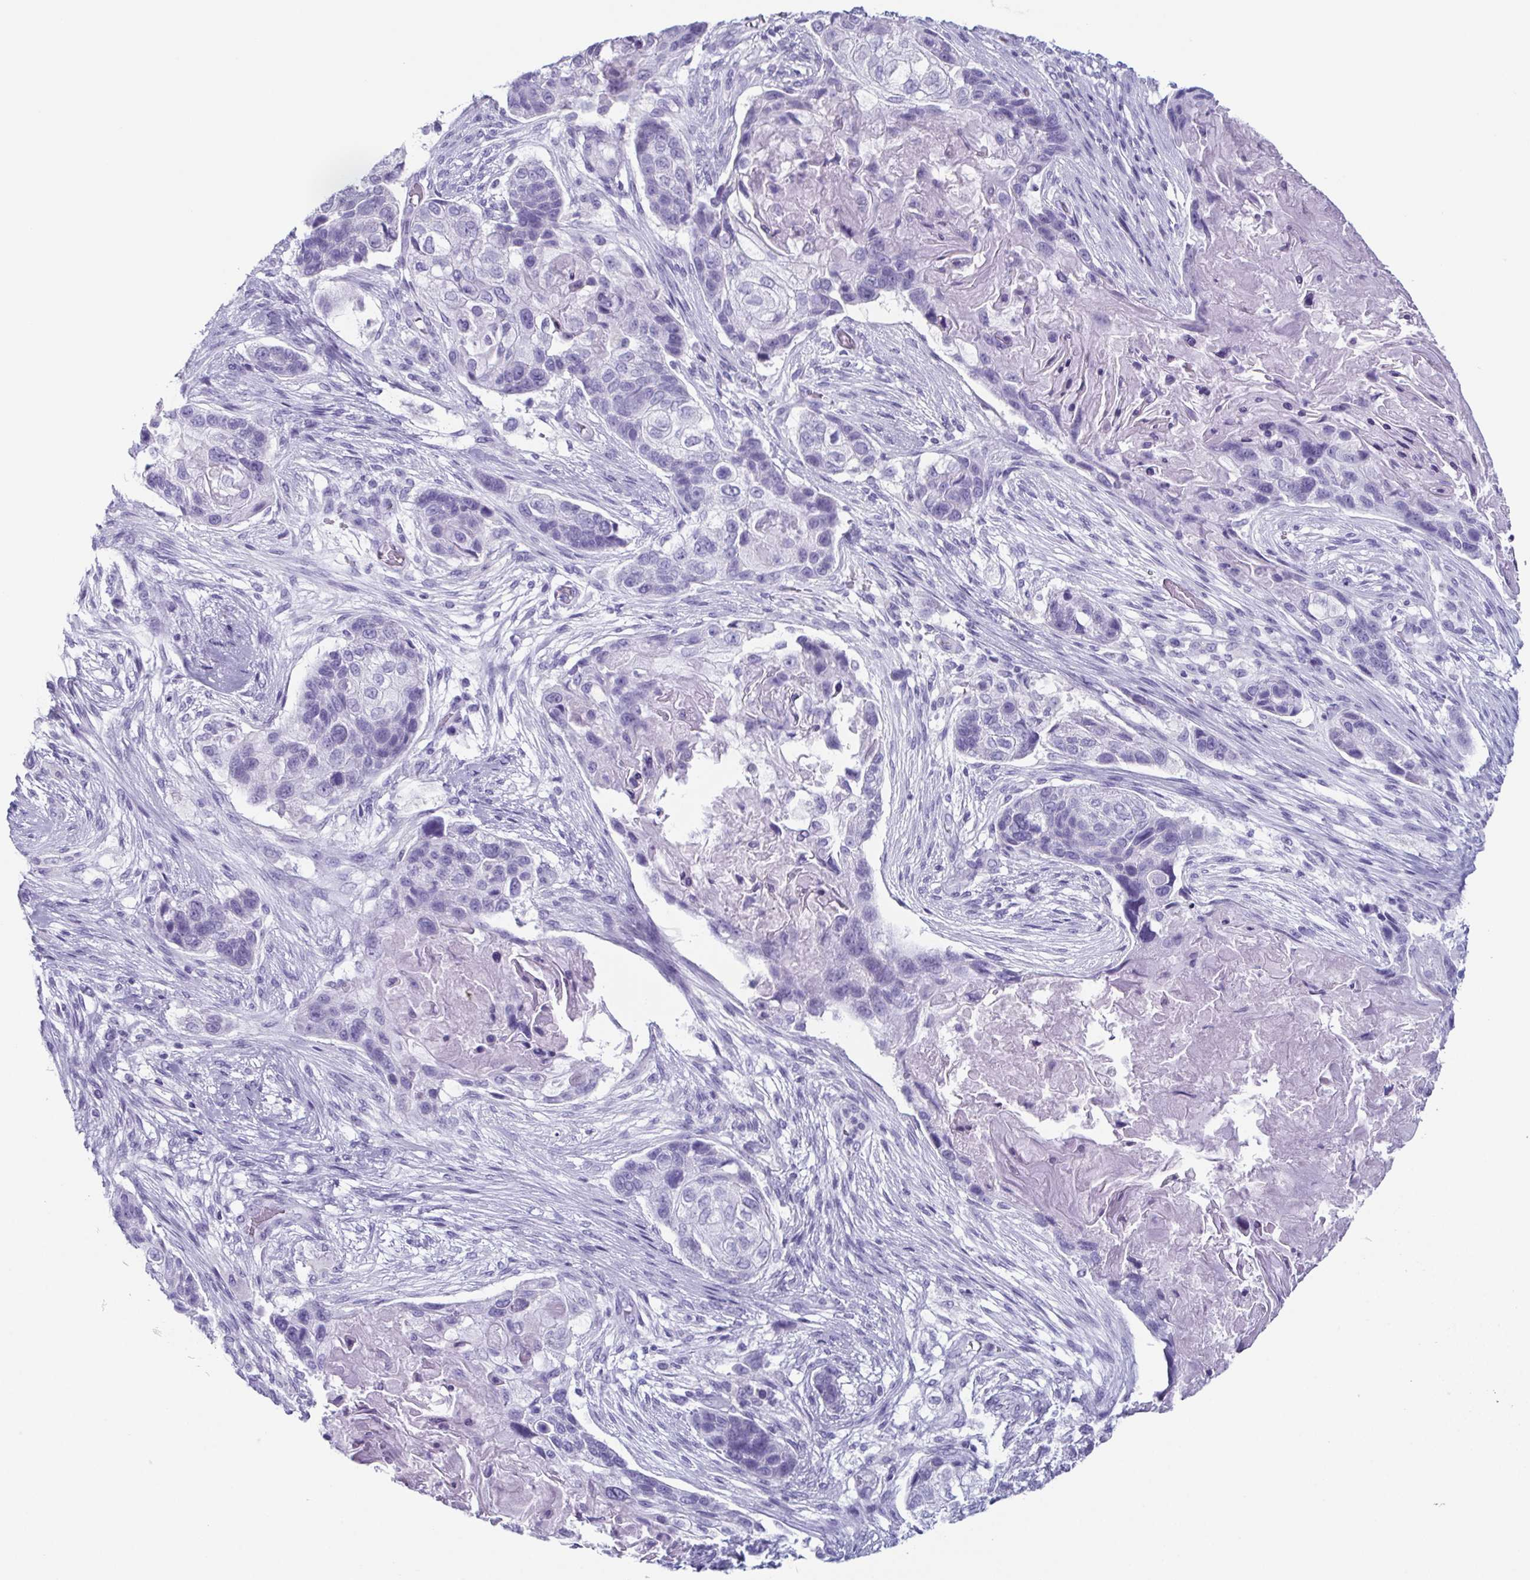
{"staining": {"intensity": "negative", "quantity": "none", "location": "none"}, "tissue": "lung cancer", "cell_type": "Tumor cells", "image_type": "cancer", "snomed": [{"axis": "morphology", "description": "Squamous cell carcinoma, NOS"}, {"axis": "topography", "description": "Lung"}], "caption": "Squamous cell carcinoma (lung) was stained to show a protein in brown. There is no significant positivity in tumor cells.", "gene": "ENKUR", "patient": {"sex": "male", "age": 69}}